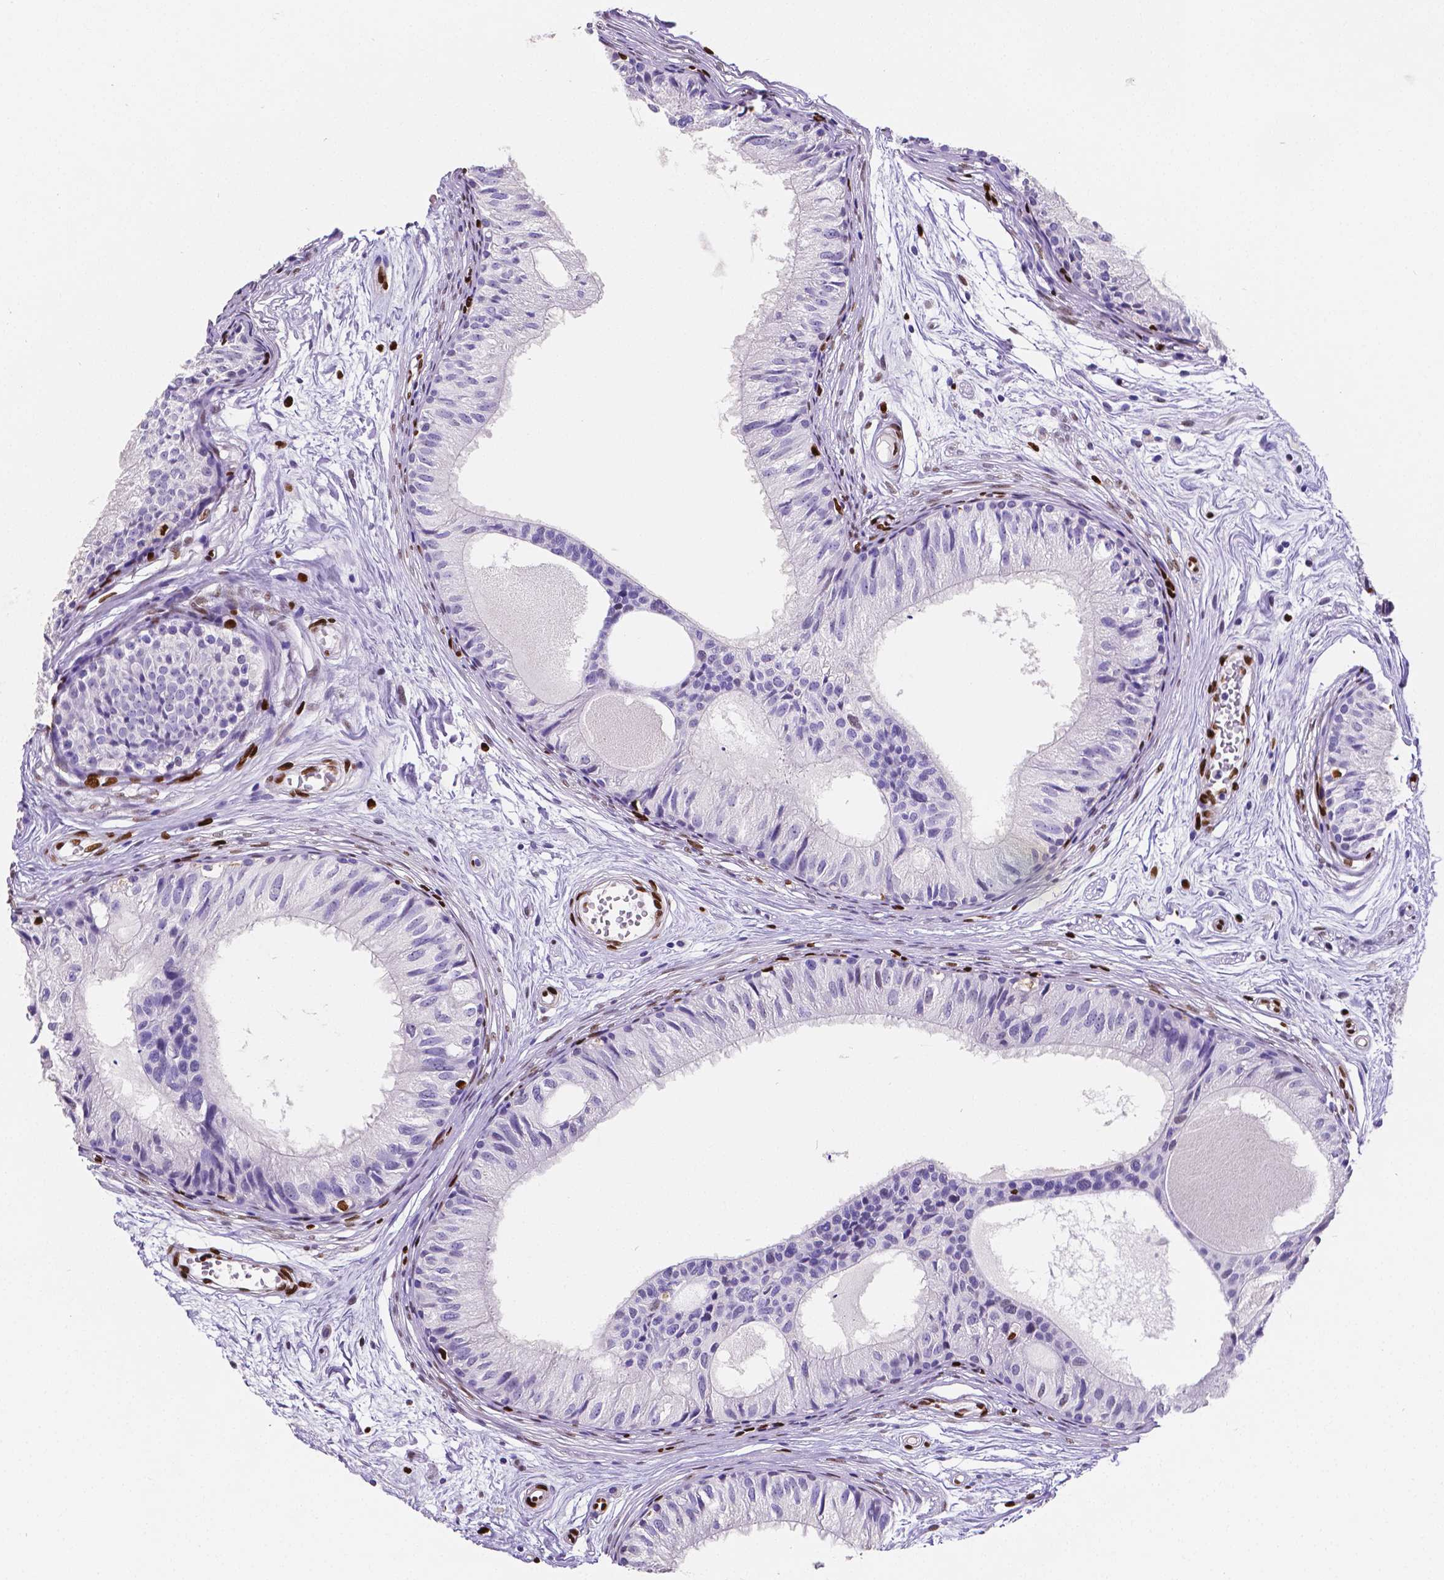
{"staining": {"intensity": "negative", "quantity": "none", "location": "none"}, "tissue": "epididymis", "cell_type": "Glandular cells", "image_type": "normal", "snomed": [{"axis": "morphology", "description": "Normal tissue, NOS"}, {"axis": "topography", "description": "Epididymis"}], "caption": "High magnification brightfield microscopy of benign epididymis stained with DAB (brown) and counterstained with hematoxylin (blue): glandular cells show no significant expression. The staining is performed using DAB (3,3'-diaminobenzidine) brown chromogen with nuclei counter-stained in using hematoxylin.", "gene": "MEF2C", "patient": {"sex": "male", "age": 25}}